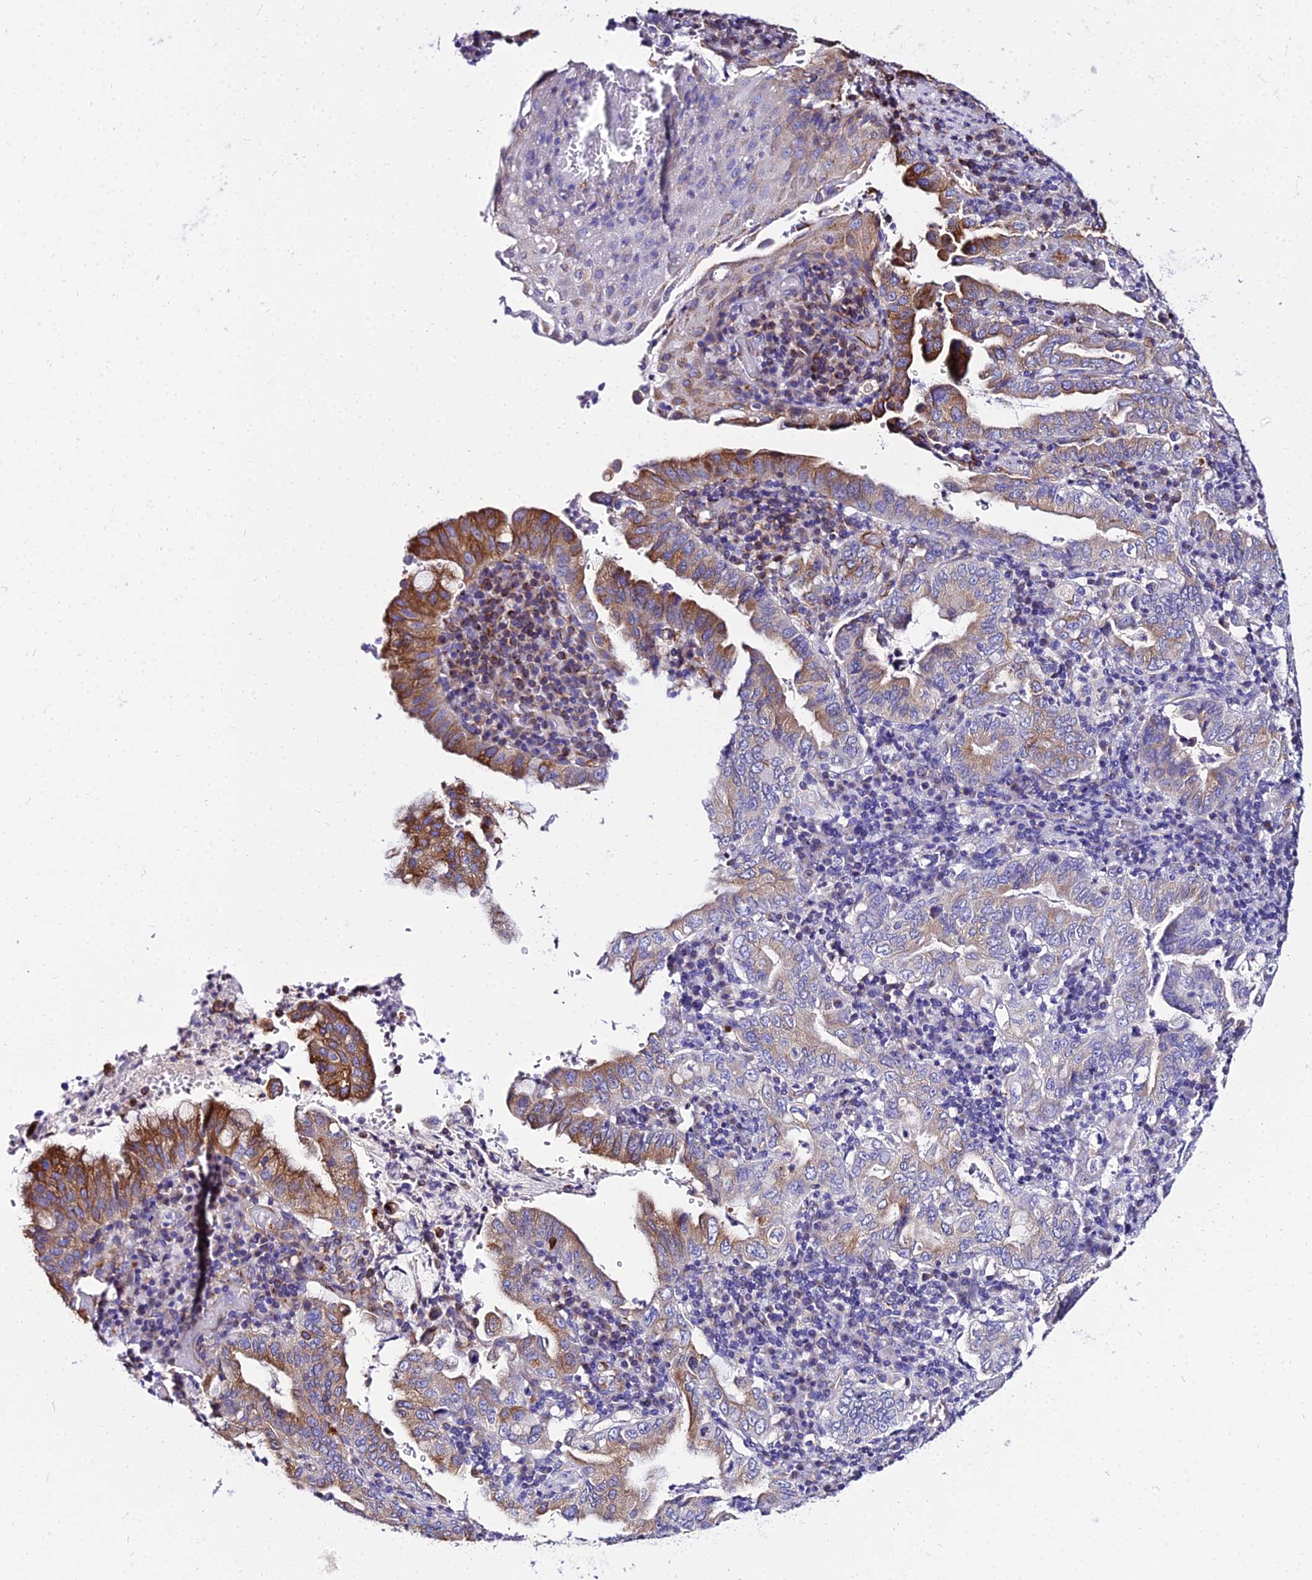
{"staining": {"intensity": "moderate", "quantity": "<25%", "location": "cytoplasmic/membranous"}, "tissue": "stomach cancer", "cell_type": "Tumor cells", "image_type": "cancer", "snomed": [{"axis": "morphology", "description": "Normal tissue, NOS"}, {"axis": "morphology", "description": "Adenocarcinoma, NOS"}, {"axis": "topography", "description": "Esophagus"}, {"axis": "topography", "description": "Stomach, upper"}, {"axis": "topography", "description": "Peripheral nerve tissue"}], "caption": "Approximately <25% of tumor cells in stomach cancer (adenocarcinoma) reveal moderate cytoplasmic/membranous protein expression as visualized by brown immunohistochemical staining.", "gene": "TUBA3D", "patient": {"sex": "male", "age": 62}}